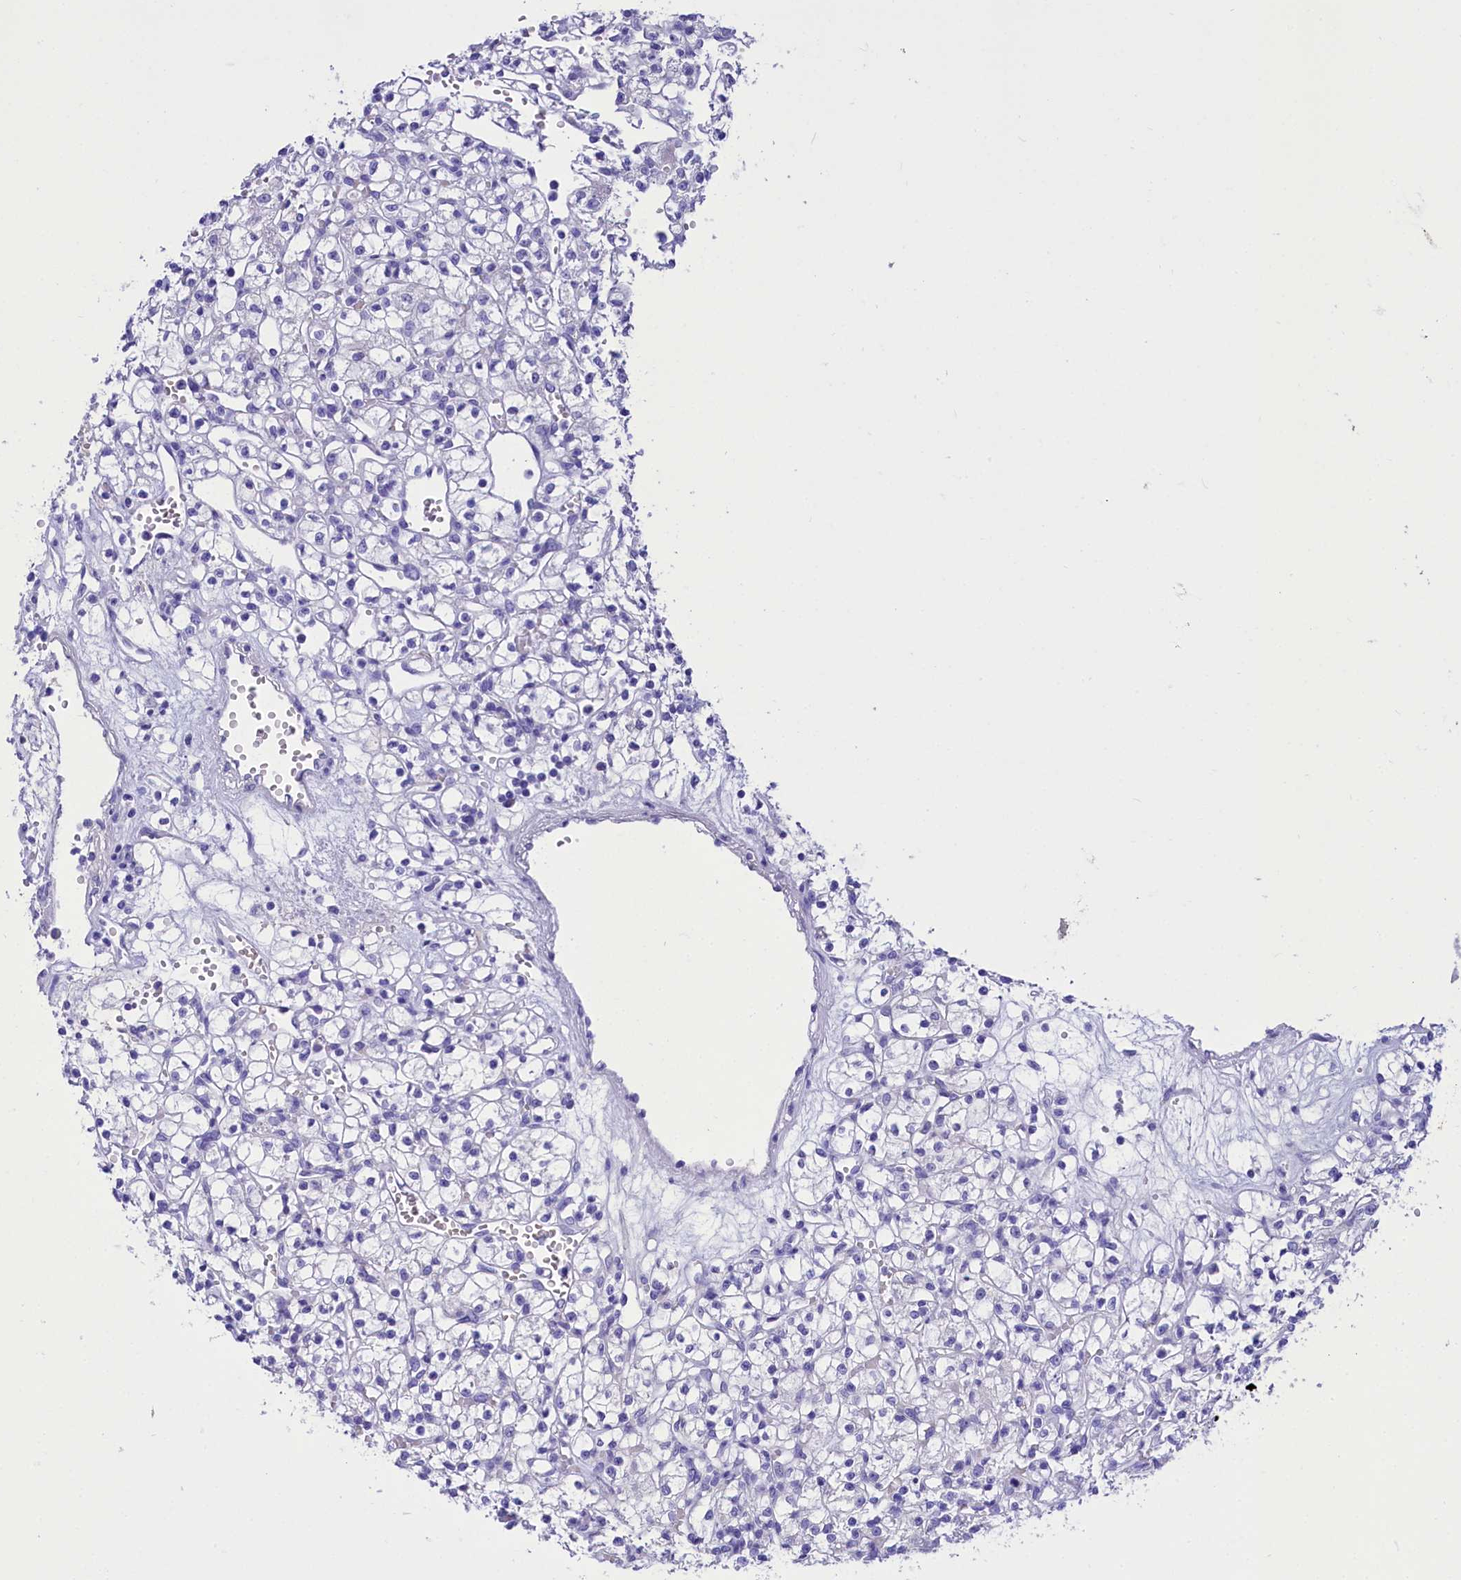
{"staining": {"intensity": "negative", "quantity": "none", "location": "none"}, "tissue": "renal cancer", "cell_type": "Tumor cells", "image_type": "cancer", "snomed": [{"axis": "morphology", "description": "Adenocarcinoma, NOS"}, {"axis": "topography", "description": "Kidney"}], "caption": "Immunohistochemistry (IHC) histopathology image of renal cancer stained for a protein (brown), which demonstrates no staining in tumor cells.", "gene": "TTC36", "patient": {"sex": "female", "age": 59}}